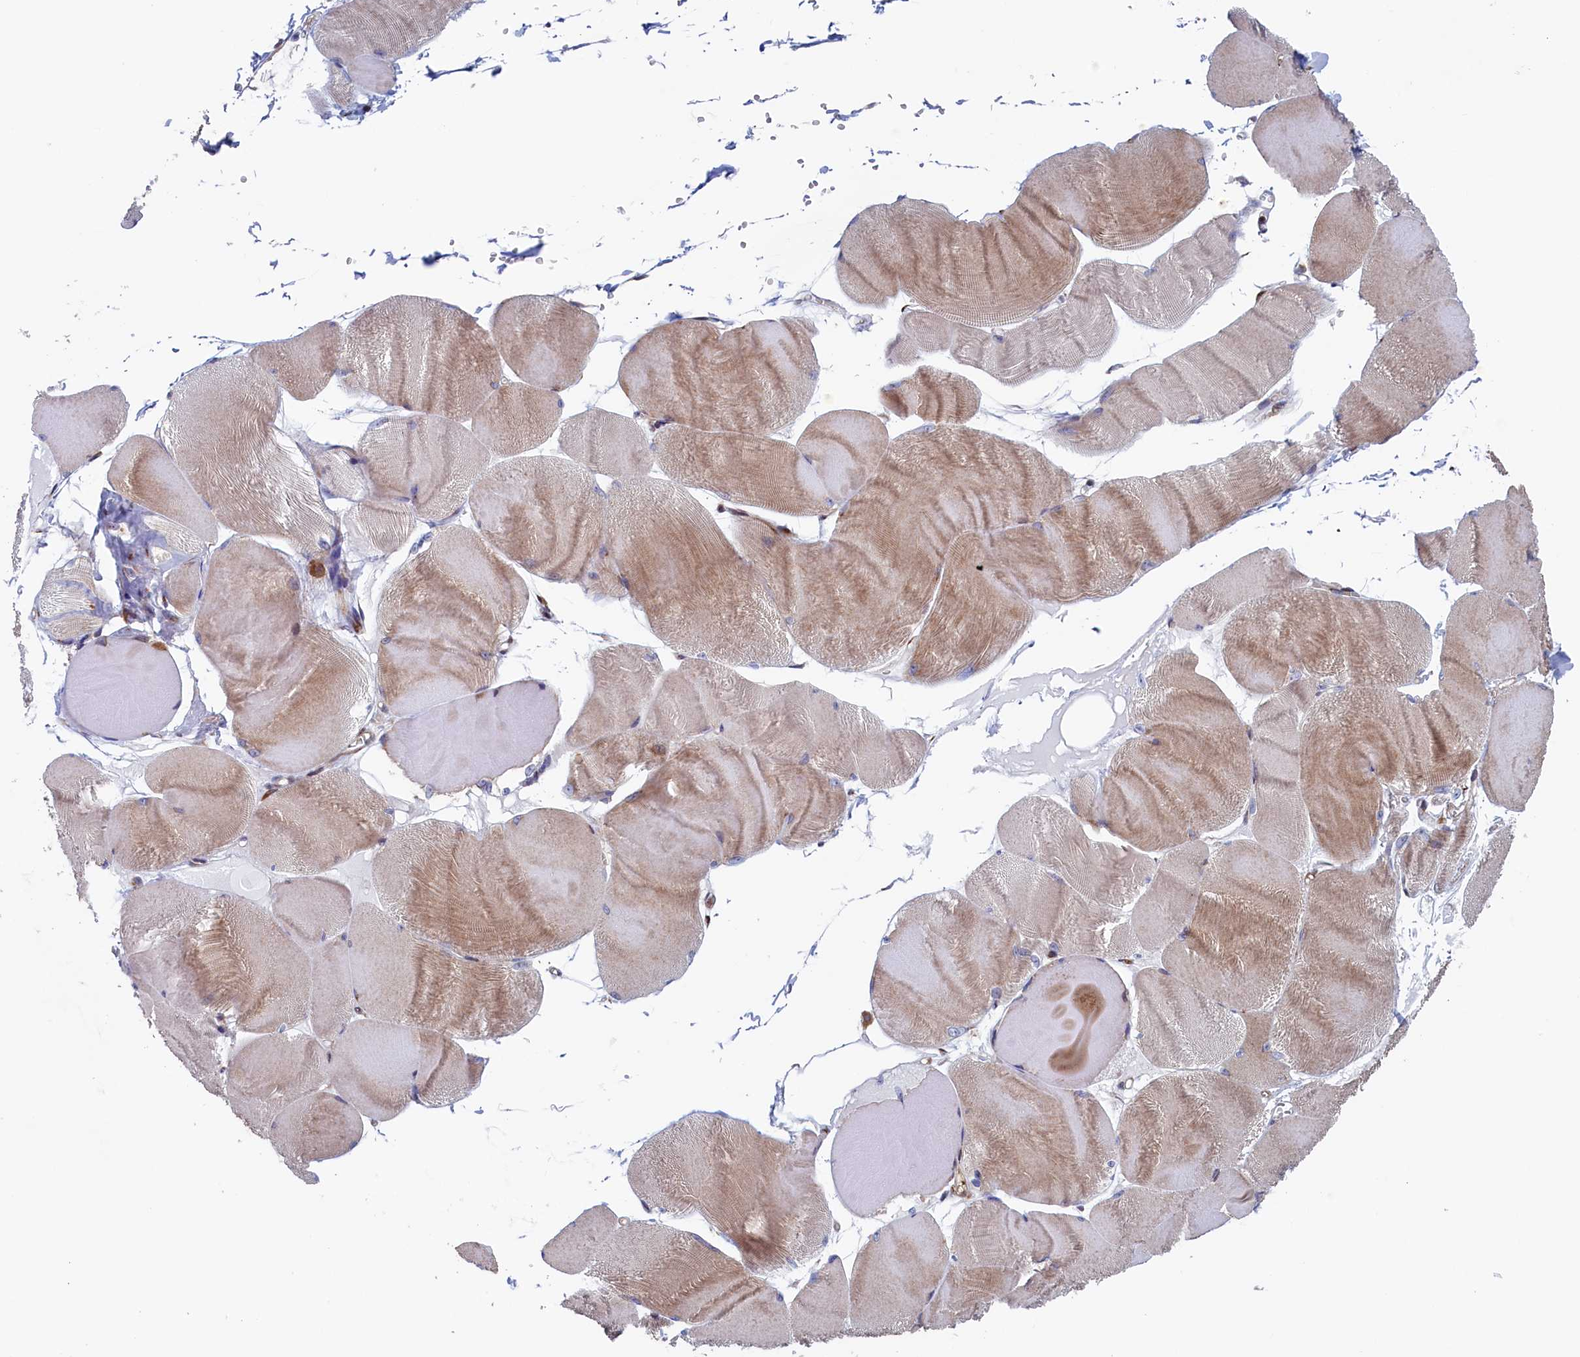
{"staining": {"intensity": "moderate", "quantity": "25%-75%", "location": "cytoplasmic/membranous,nuclear"}, "tissue": "skeletal muscle", "cell_type": "Myocytes", "image_type": "normal", "snomed": [{"axis": "morphology", "description": "Normal tissue, NOS"}, {"axis": "morphology", "description": "Basal cell carcinoma"}, {"axis": "topography", "description": "Skeletal muscle"}], "caption": "IHC (DAB) staining of unremarkable skeletal muscle shows moderate cytoplasmic/membranous,nuclear protein positivity in approximately 25%-75% of myocytes.", "gene": "MTFMT", "patient": {"sex": "female", "age": 64}}